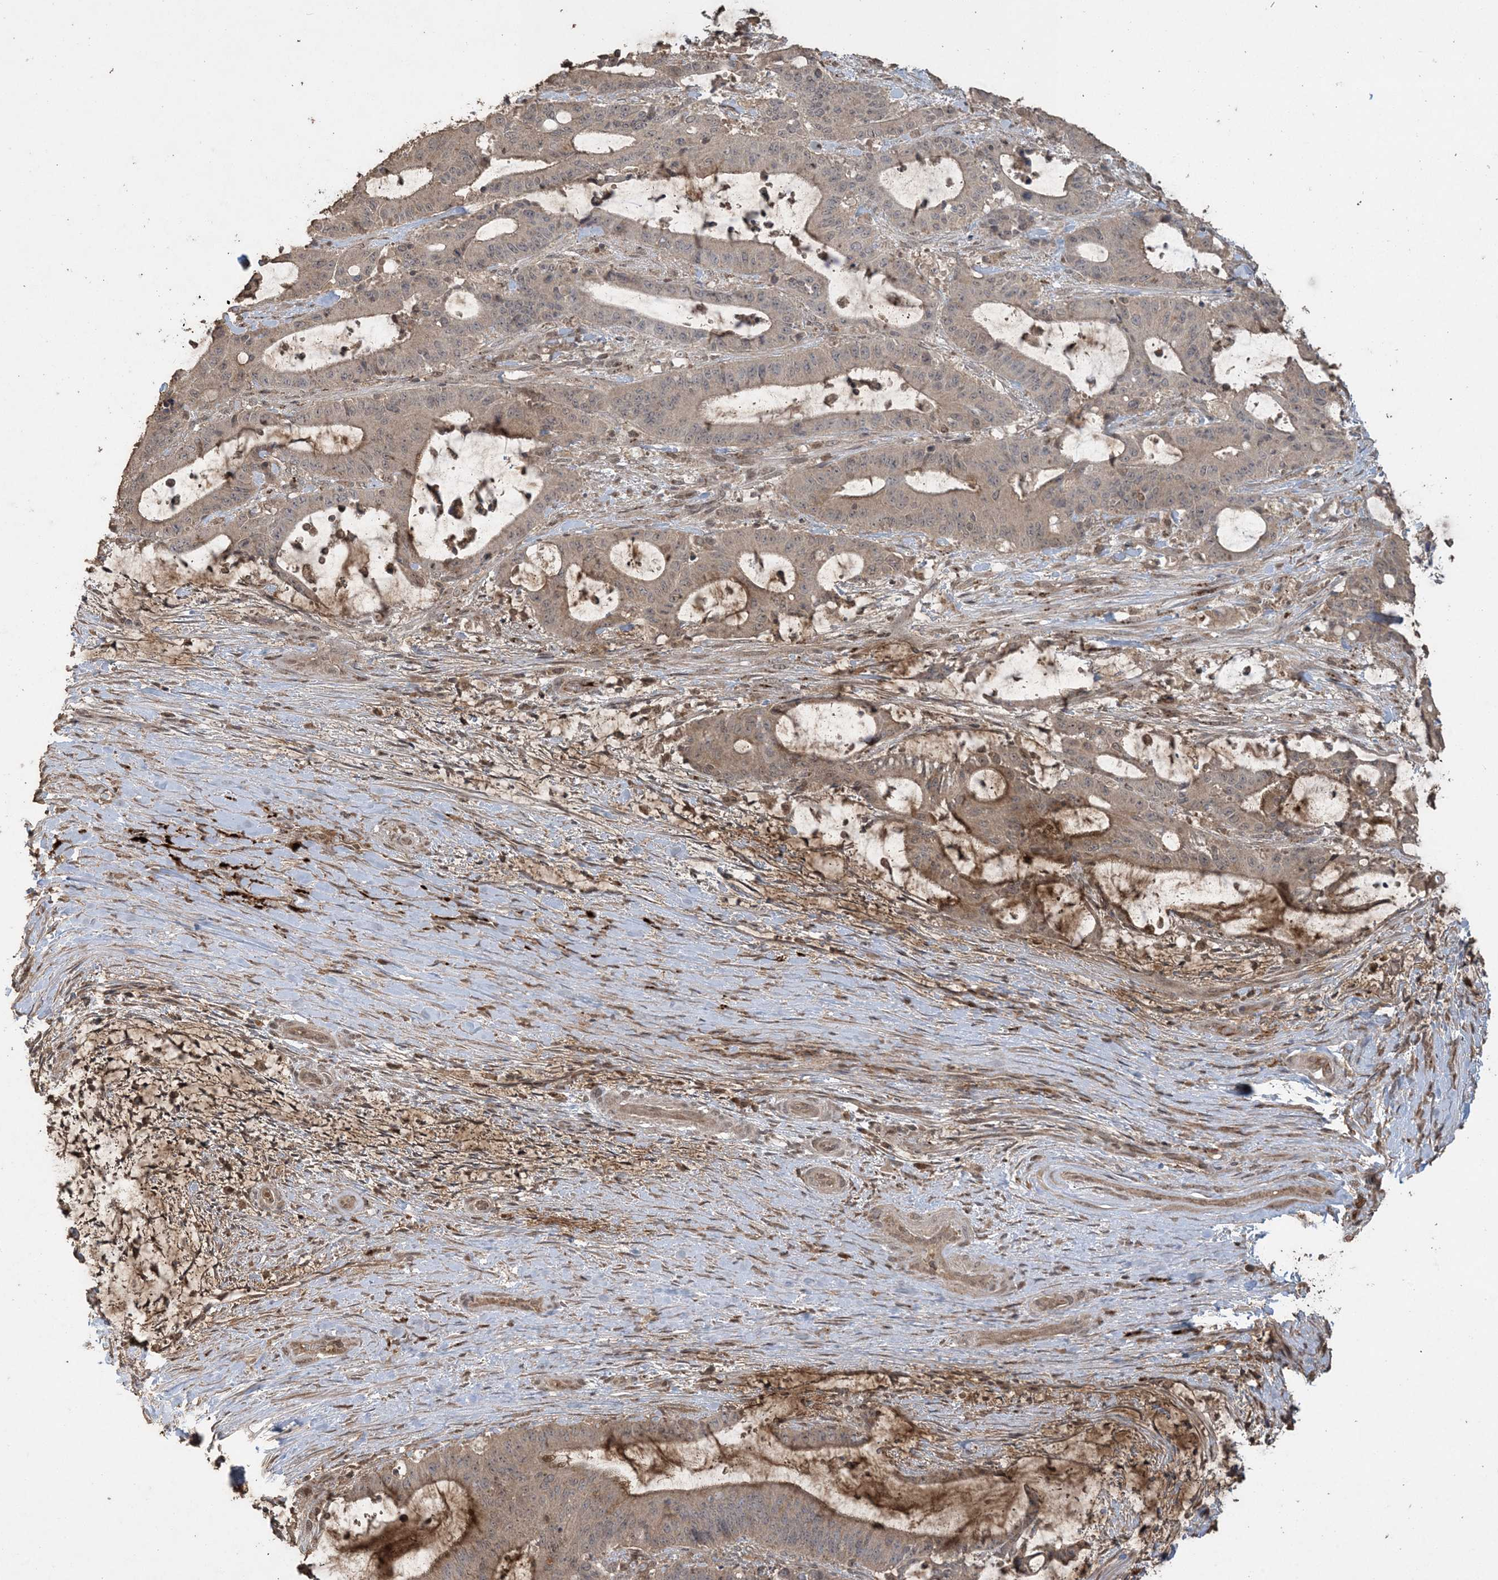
{"staining": {"intensity": "moderate", "quantity": "<25%", "location": "cytoplasmic/membranous"}, "tissue": "liver cancer", "cell_type": "Tumor cells", "image_type": "cancer", "snomed": [{"axis": "morphology", "description": "Normal tissue, NOS"}, {"axis": "morphology", "description": "Cholangiocarcinoma"}, {"axis": "topography", "description": "Liver"}, {"axis": "topography", "description": "Peripheral nerve tissue"}], "caption": "Immunohistochemical staining of cholangiocarcinoma (liver) reveals low levels of moderate cytoplasmic/membranous protein positivity in about <25% of tumor cells. (Stains: DAB (3,3'-diaminobenzidine) in brown, nuclei in blue, Microscopy: brightfield microscopy at high magnification).", "gene": "EFCAB8", "patient": {"sex": "female", "age": 73}}